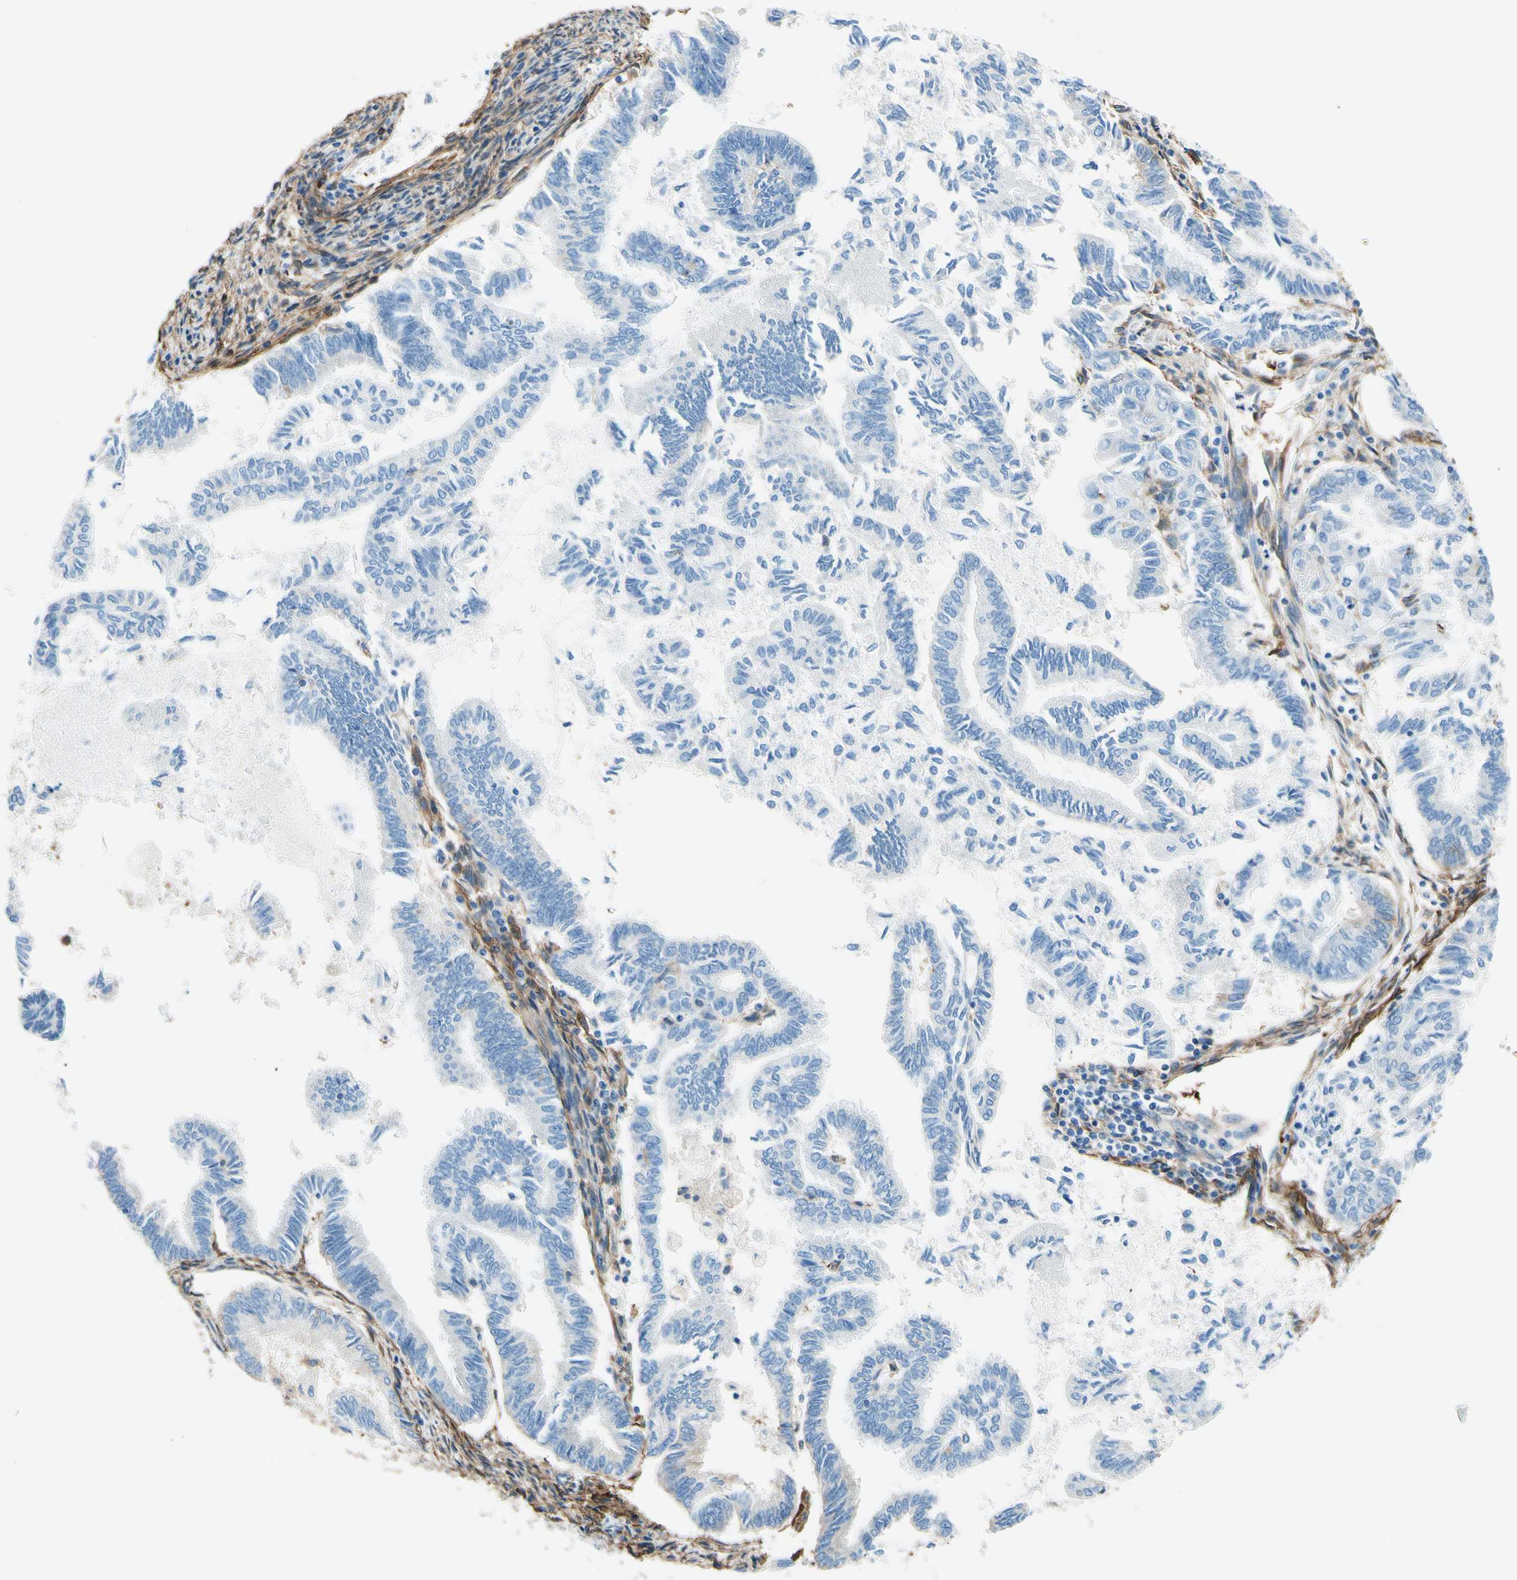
{"staining": {"intensity": "negative", "quantity": "none", "location": "none"}, "tissue": "endometrial cancer", "cell_type": "Tumor cells", "image_type": "cancer", "snomed": [{"axis": "morphology", "description": "Adenocarcinoma, NOS"}, {"axis": "topography", "description": "Endometrium"}], "caption": "Histopathology image shows no significant protein expression in tumor cells of endometrial cancer.", "gene": "DPYSL3", "patient": {"sex": "female", "age": 86}}